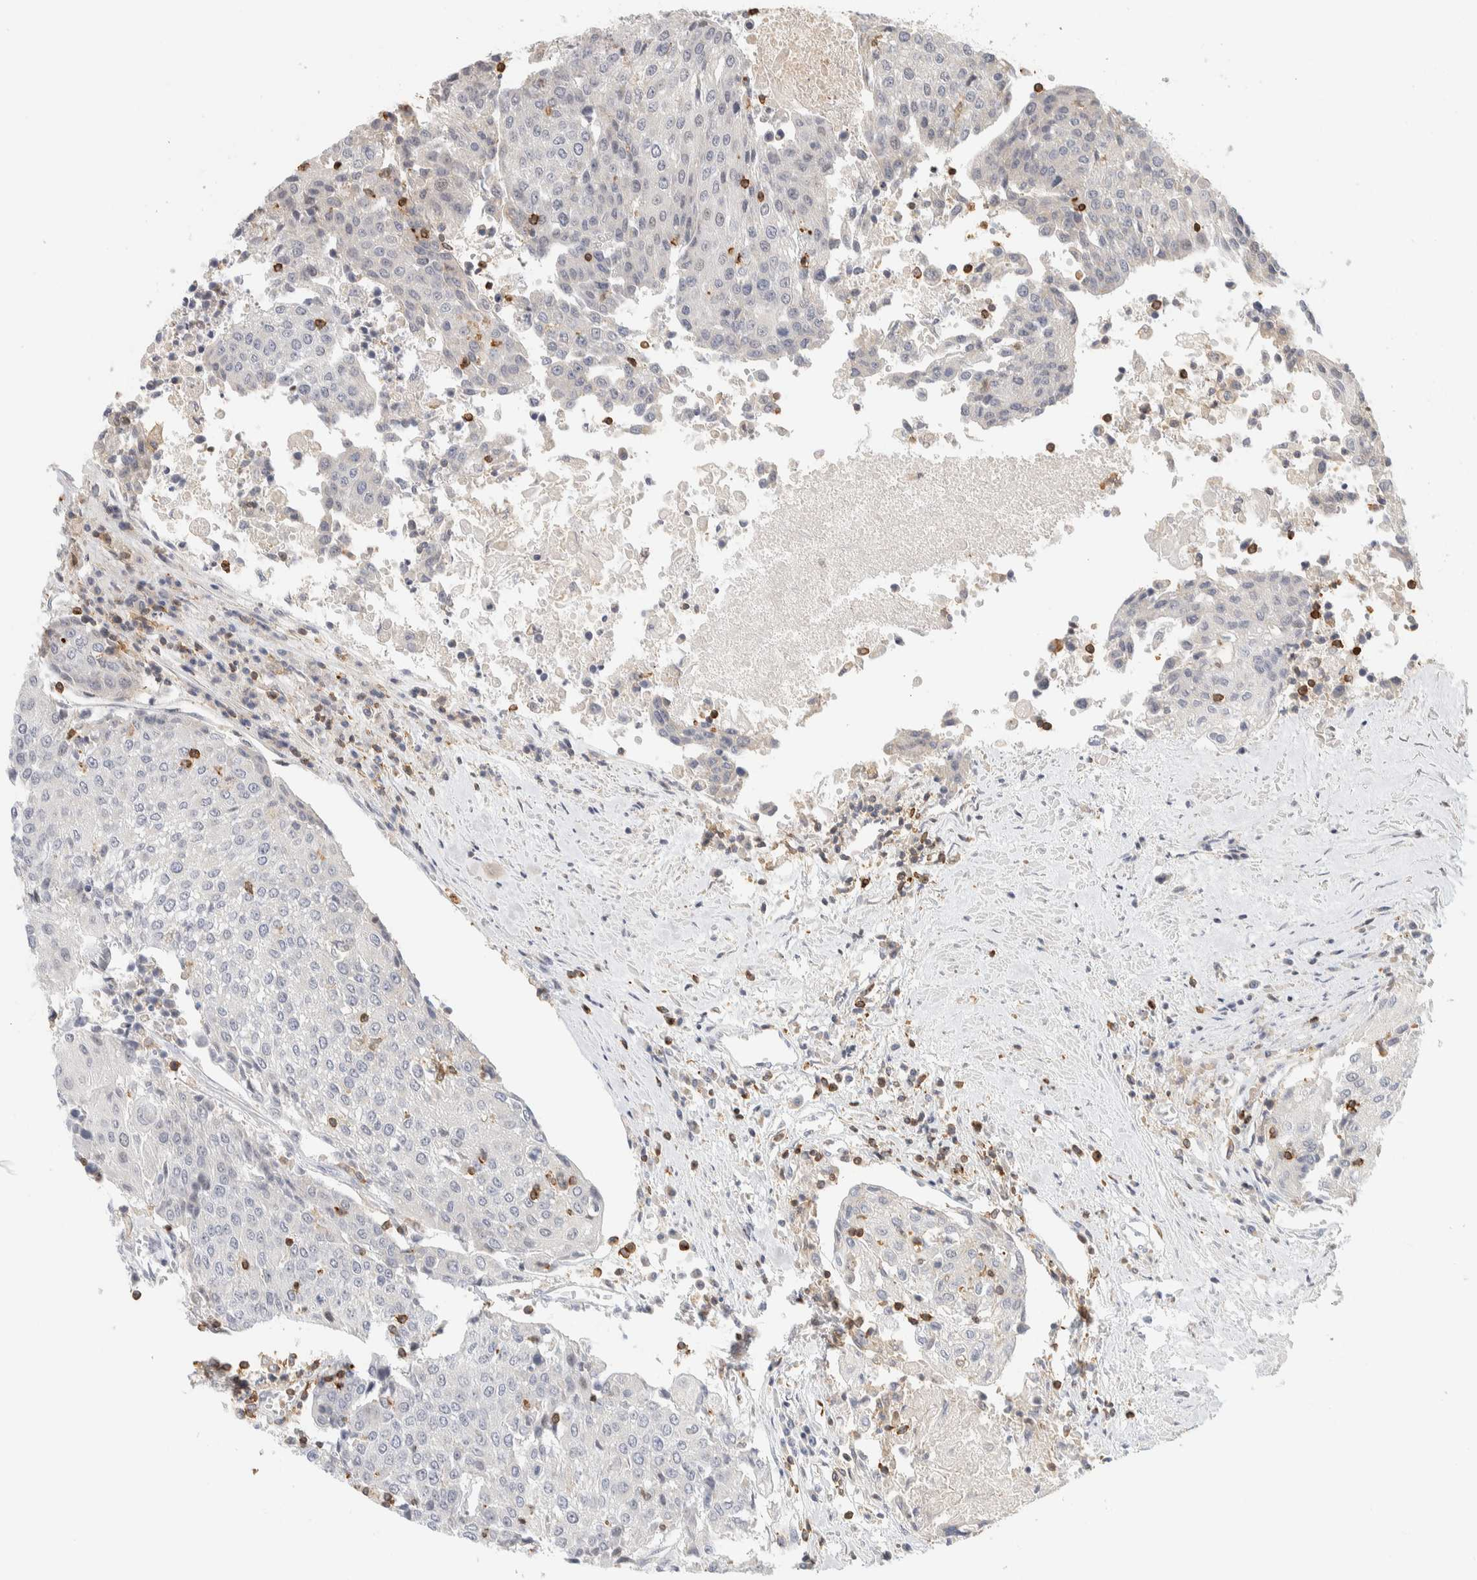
{"staining": {"intensity": "negative", "quantity": "none", "location": "none"}, "tissue": "urothelial cancer", "cell_type": "Tumor cells", "image_type": "cancer", "snomed": [{"axis": "morphology", "description": "Urothelial carcinoma, High grade"}, {"axis": "topography", "description": "Urinary bladder"}], "caption": "Immunohistochemistry (IHC) image of neoplastic tissue: urothelial cancer stained with DAB (3,3'-diaminobenzidine) reveals no significant protein staining in tumor cells.", "gene": "RUNDC1", "patient": {"sex": "female", "age": 85}}